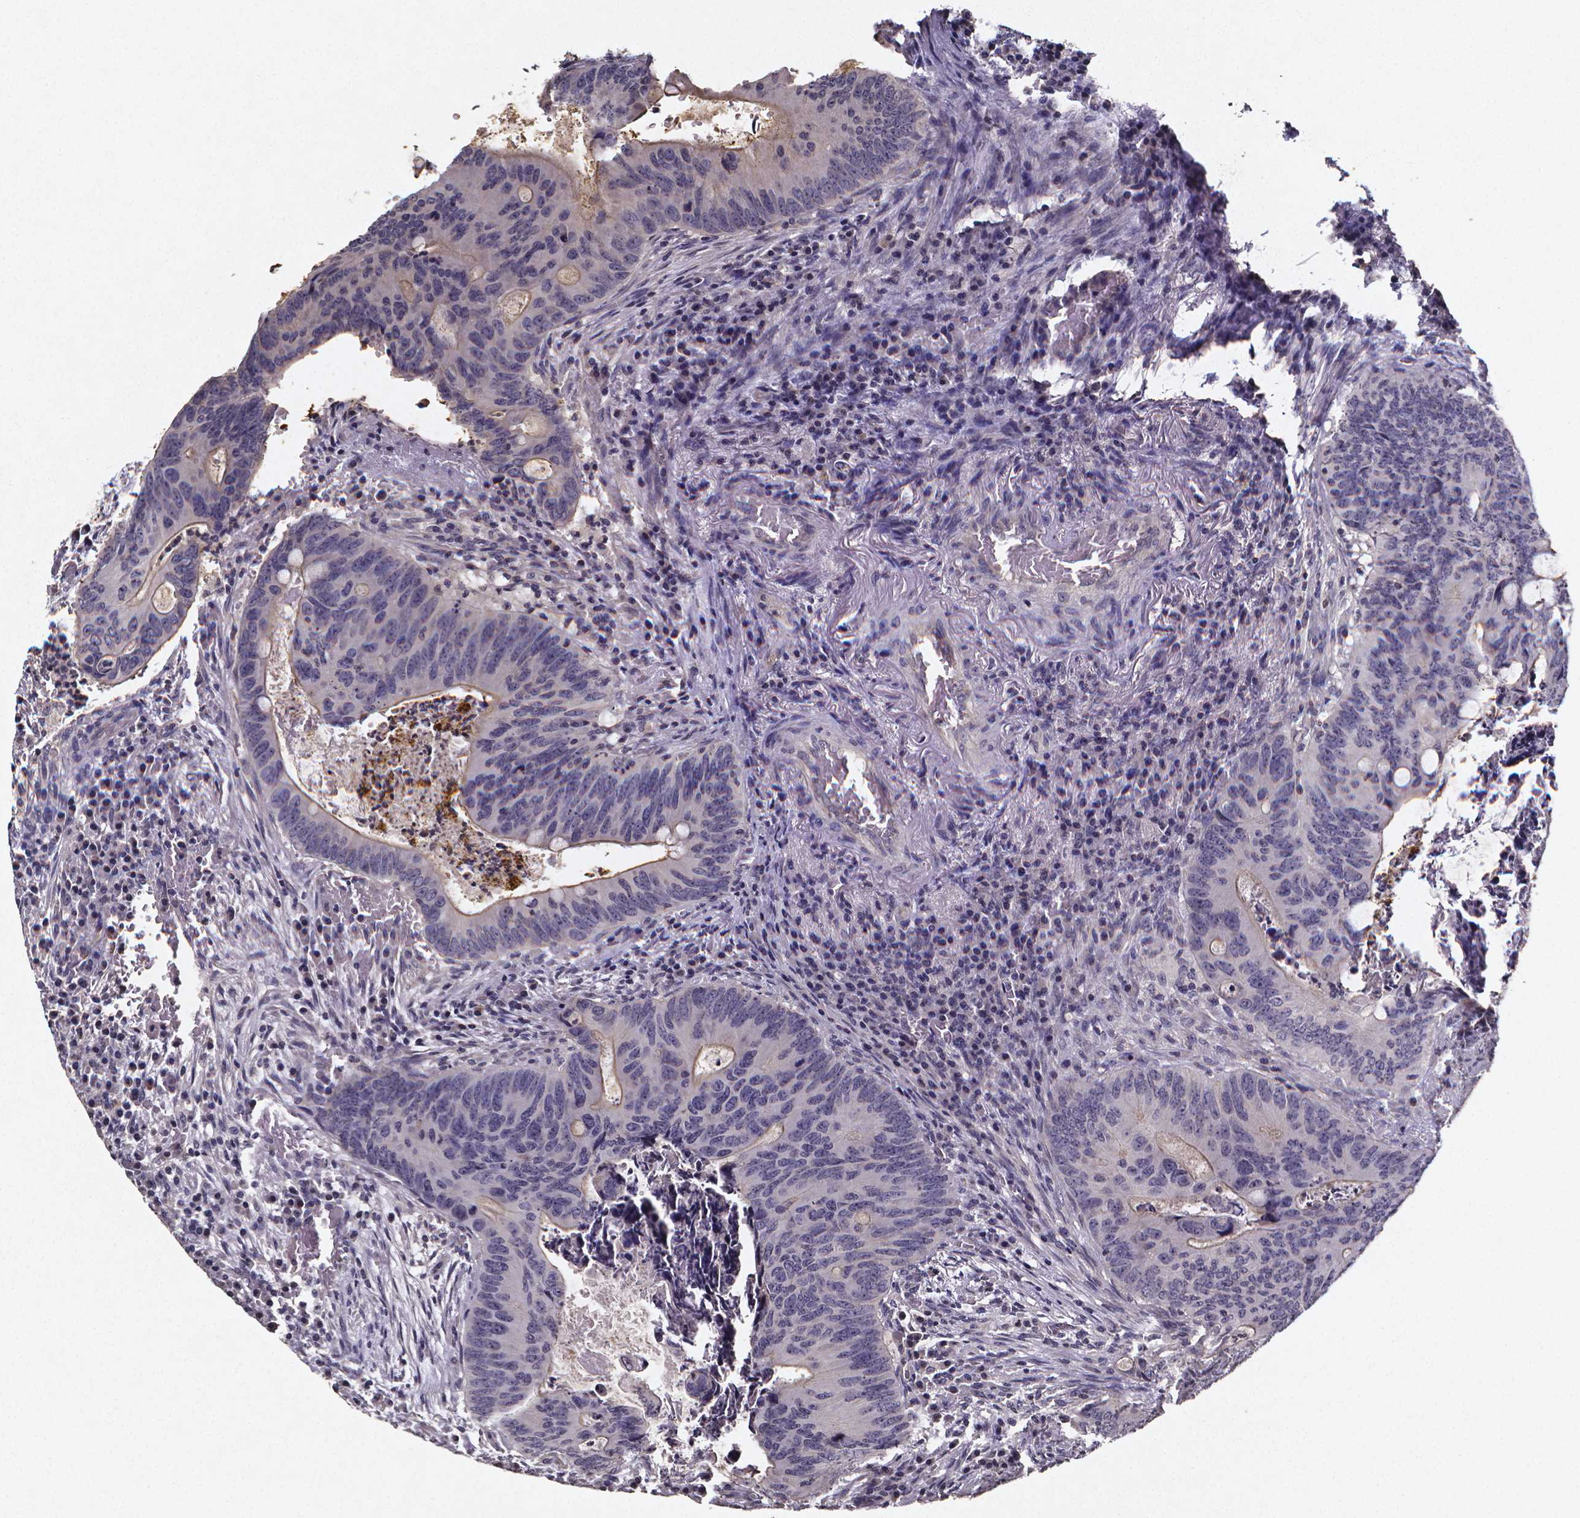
{"staining": {"intensity": "weak", "quantity": "<25%", "location": "cytoplasmic/membranous"}, "tissue": "colorectal cancer", "cell_type": "Tumor cells", "image_type": "cancer", "snomed": [{"axis": "morphology", "description": "Adenocarcinoma, NOS"}, {"axis": "topography", "description": "Colon"}], "caption": "Immunohistochemical staining of human adenocarcinoma (colorectal) exhibits no significant expression in tumor cells.", "gene": "TP73", "patient": {"sex": "female", "age": 74}}